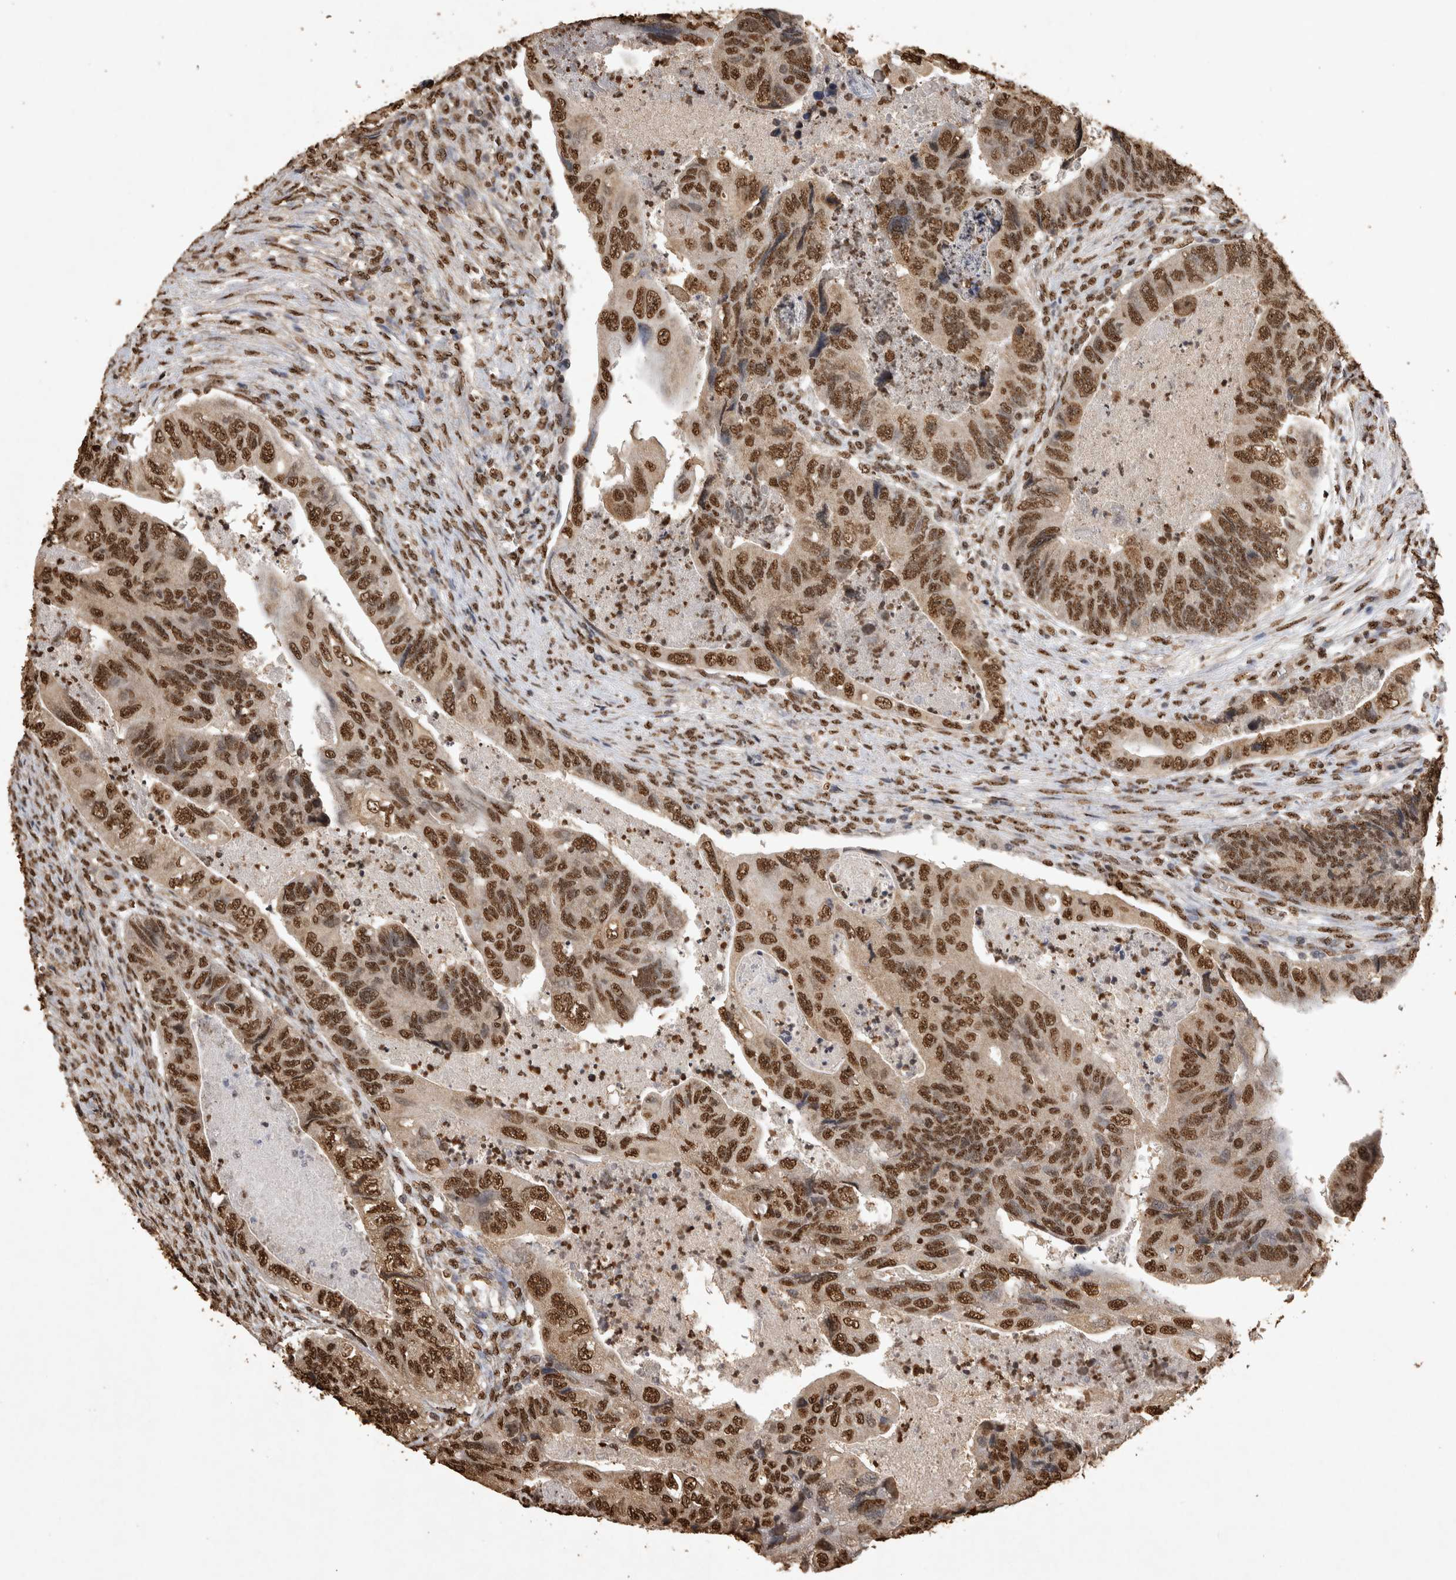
{"staining": {"intensity": "strong", "quantity": ">75%", "location": "nuclear"}, "tissue": "colorectal cancer", "cell_type": "Tumor cells", "image_type": "cancer", "snomed": [{"axis": "morphology", "description": "Adenocarcinoma, NOS"}, {"axis": "topography", "description": "Rectum"}], "caption": "Colorectal cancer stained with a brown dye demonstrates strong nuclear positive expression in about >75% of tumor cells.", "gene": "OAS2", "patient": {"sex": "male", "age": 63}}